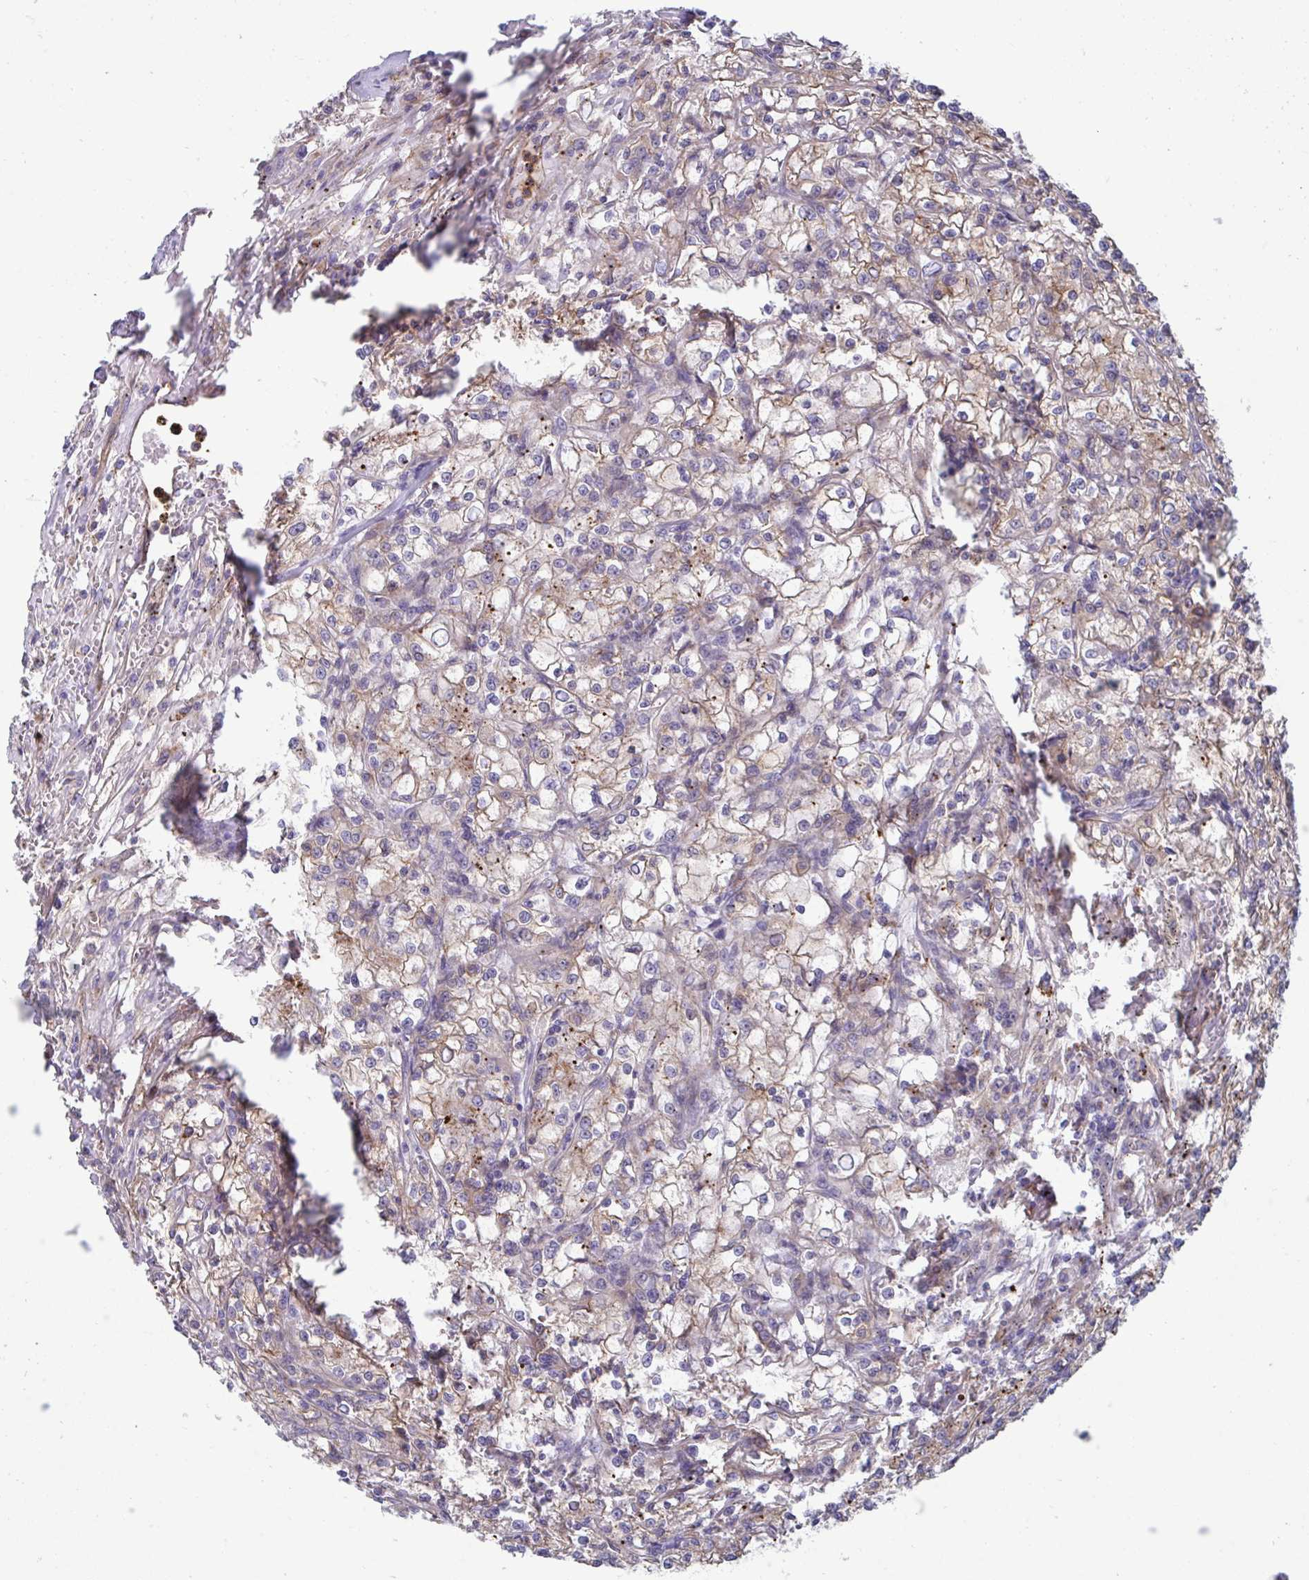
{"staining": {"intensity": "weak", "quantity": ">75%", "location": "cytoplasmic/membranous"}, "tissue": "renal cancer", "cell_type": "Tumor cells", "image_type": "cancer", "snomed": [{"axis": "morphology", "description": "Adenocarcinoma, NOS"}, {"axis": "topography", "description": "Kidney"}], "caption": "Human renal adenocarcinoma stained with a protein marker demonstrates weak staining in tumor cells.", "gene": "SLC9A6", "patient": {"sex": "female", "age": 59}}